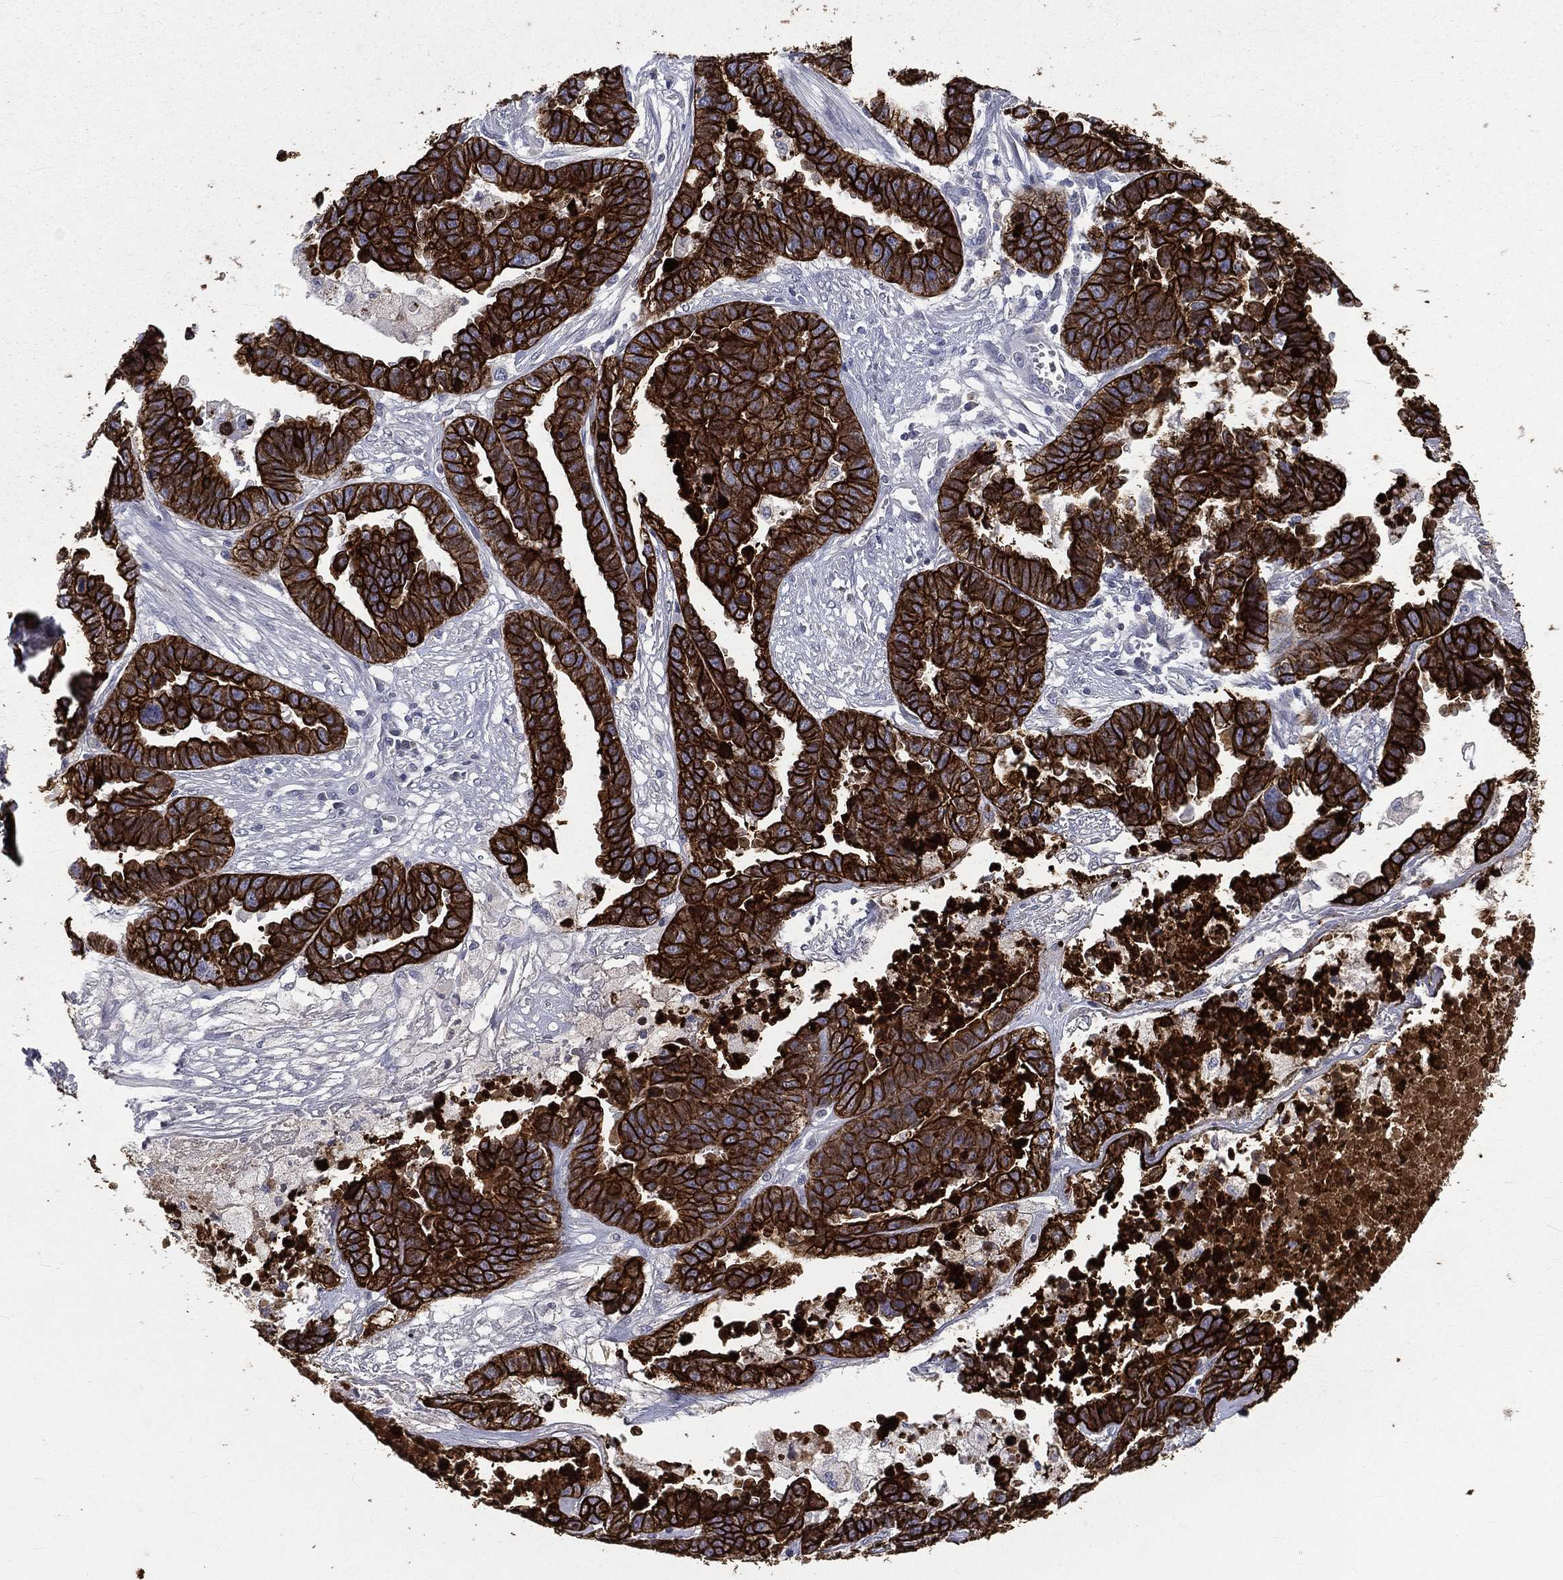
{"staining": {"intensity": "strong", "quantity": ">75%", "location": "cytoplasmic/membranous"}, "tissue": "ovarian cancer", "cell_type": "Tumor cells", "image_type": "cancer", "snomed": [{"axis": "morphology", "description": "Cystadenocarcinoma, serous, NOS"}, {"axis": "topography", "description": "Ovary"}], "caption": "DAB immunohistochemical staining of human ovarian cancer demonstrates strong cytoplasmic/membranous protein positivity in about >75% of tumor cells. (Stains: DAB in brown, nuclei in blue, Microscopy: brightfield microscopy at high magnification).", "gene": "KRT7", "patient": {"sex": "female", "age": 87}}